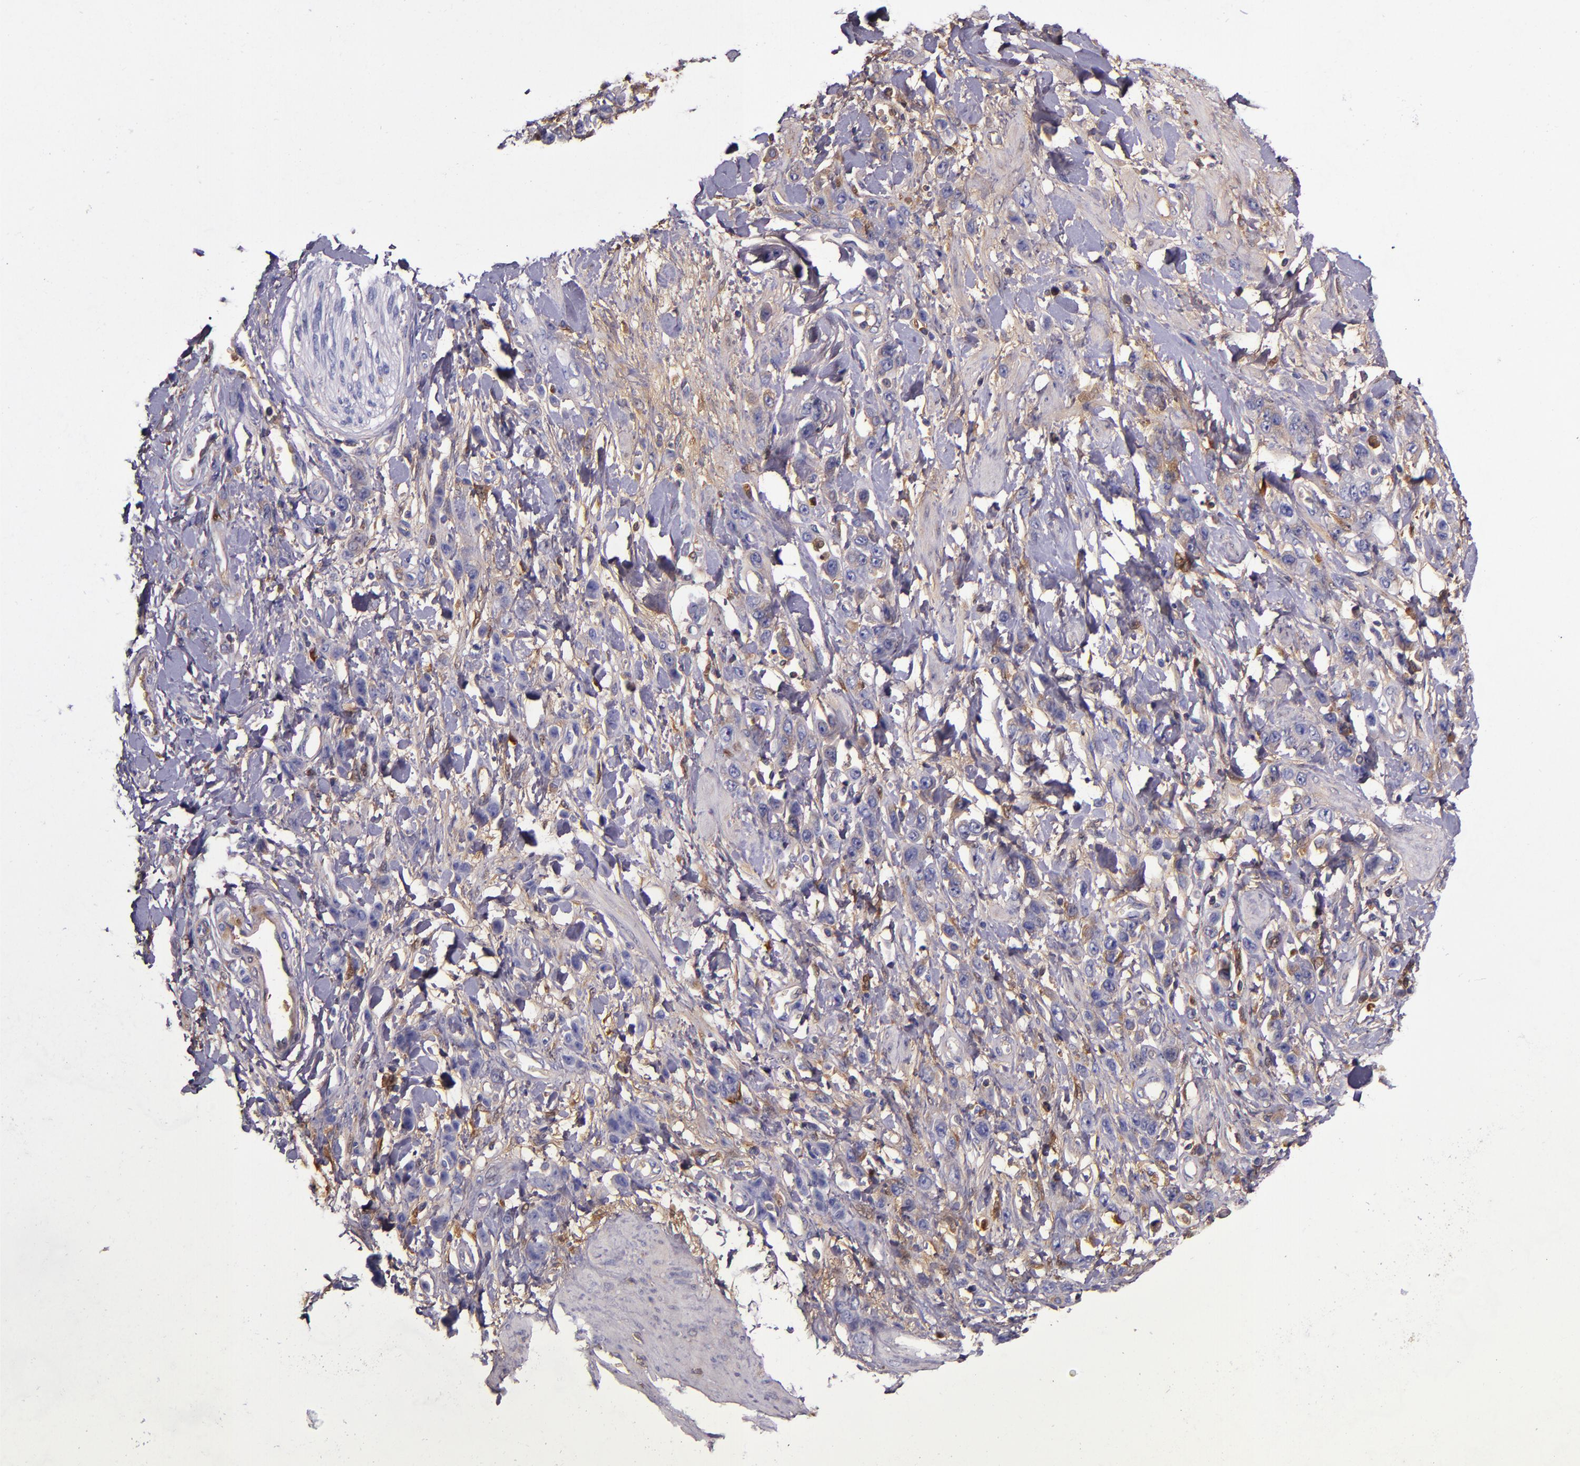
{"staining": {"intensity": "weak", "quantity": "25%-75%", "location": "cytoplasmic/membranous"}, "tissue": "stomach cancer", "cell_type": "Tumor cells", "image_type": "cancer", "snomed": [{"axis": "morphology", "description": "Normal tissue, NOS"}, {"axis": "morphology", "description": "Adenocarcinoma, NOS"}, {"axis": "topography", "description": "Stomach"}], "caption": "Immunohistochemistry of stomach adenocarcinoma displays low levels of weak cytoplasmic/membranous positivity in approximately 25%-75% of tumor cells. (Stains: DAB in brown, nuclei in blue, Microscopy: brightfield microscopy at high magnification).", "gene": "CLEC3B", "patient": {"sex": "male", "age": 82}}